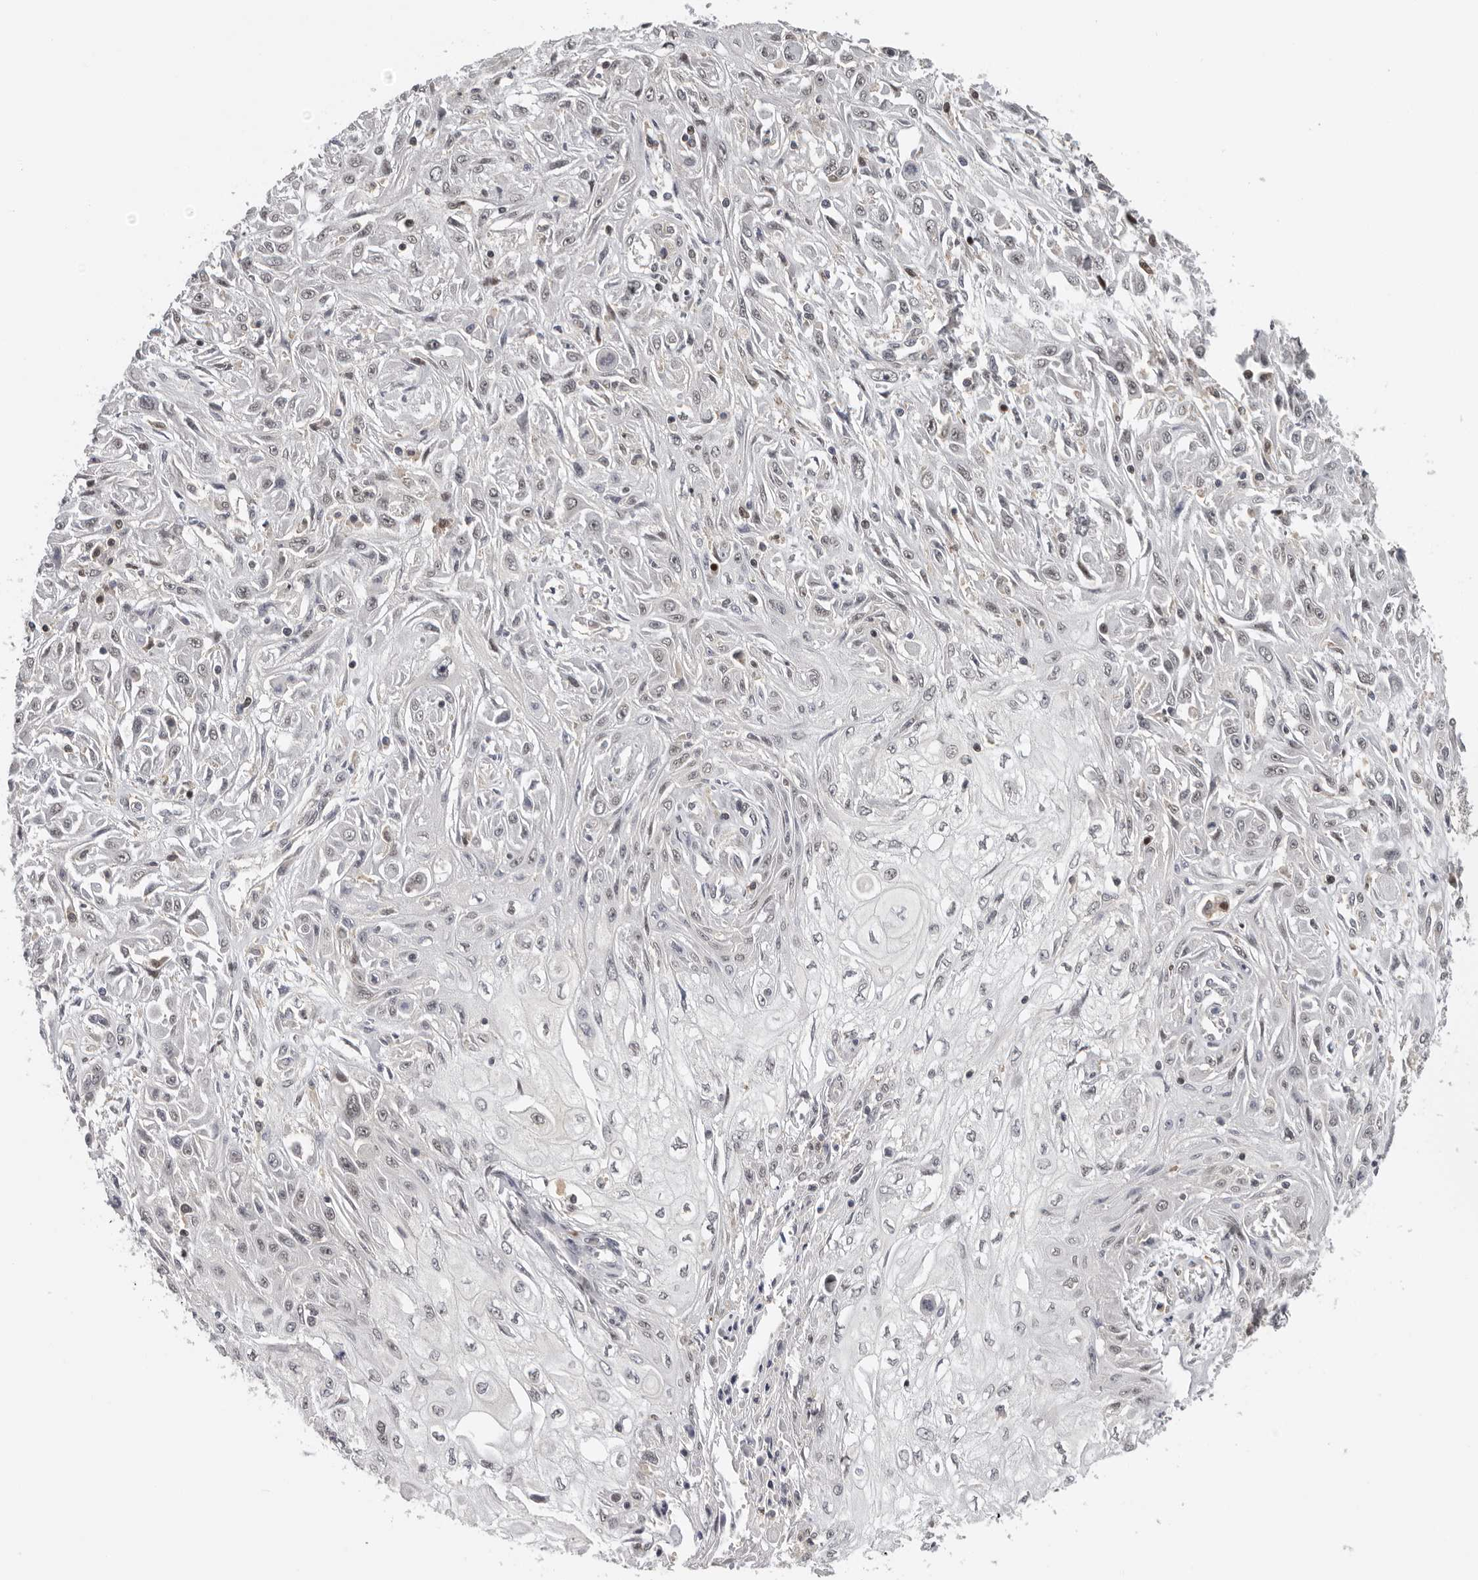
{"staining": {"intensity": "negative", "quantity": "none", "location": "none"}, "tissue": "skin cancer", "cell_type": "Tumor cells", "image_type": "cancer", "snomed": [{"axis": "morphology", "description": "Squamous cell carcinoma, NOS"}, {"axis": "morphology", "description": "Squamous cell carcinoma, metastatic, NOS"}, {"axis": "topography", "description": "Skin"}, {"axis": "topography", "description": "Lymph node"}], "caption": "Immunohistochemistry of human squamous cell carcinoma (skin) demonstrates no positivity in tumor cells.", "gene": "KIF2B", "patient": {"sex": "male", "age": 75}}